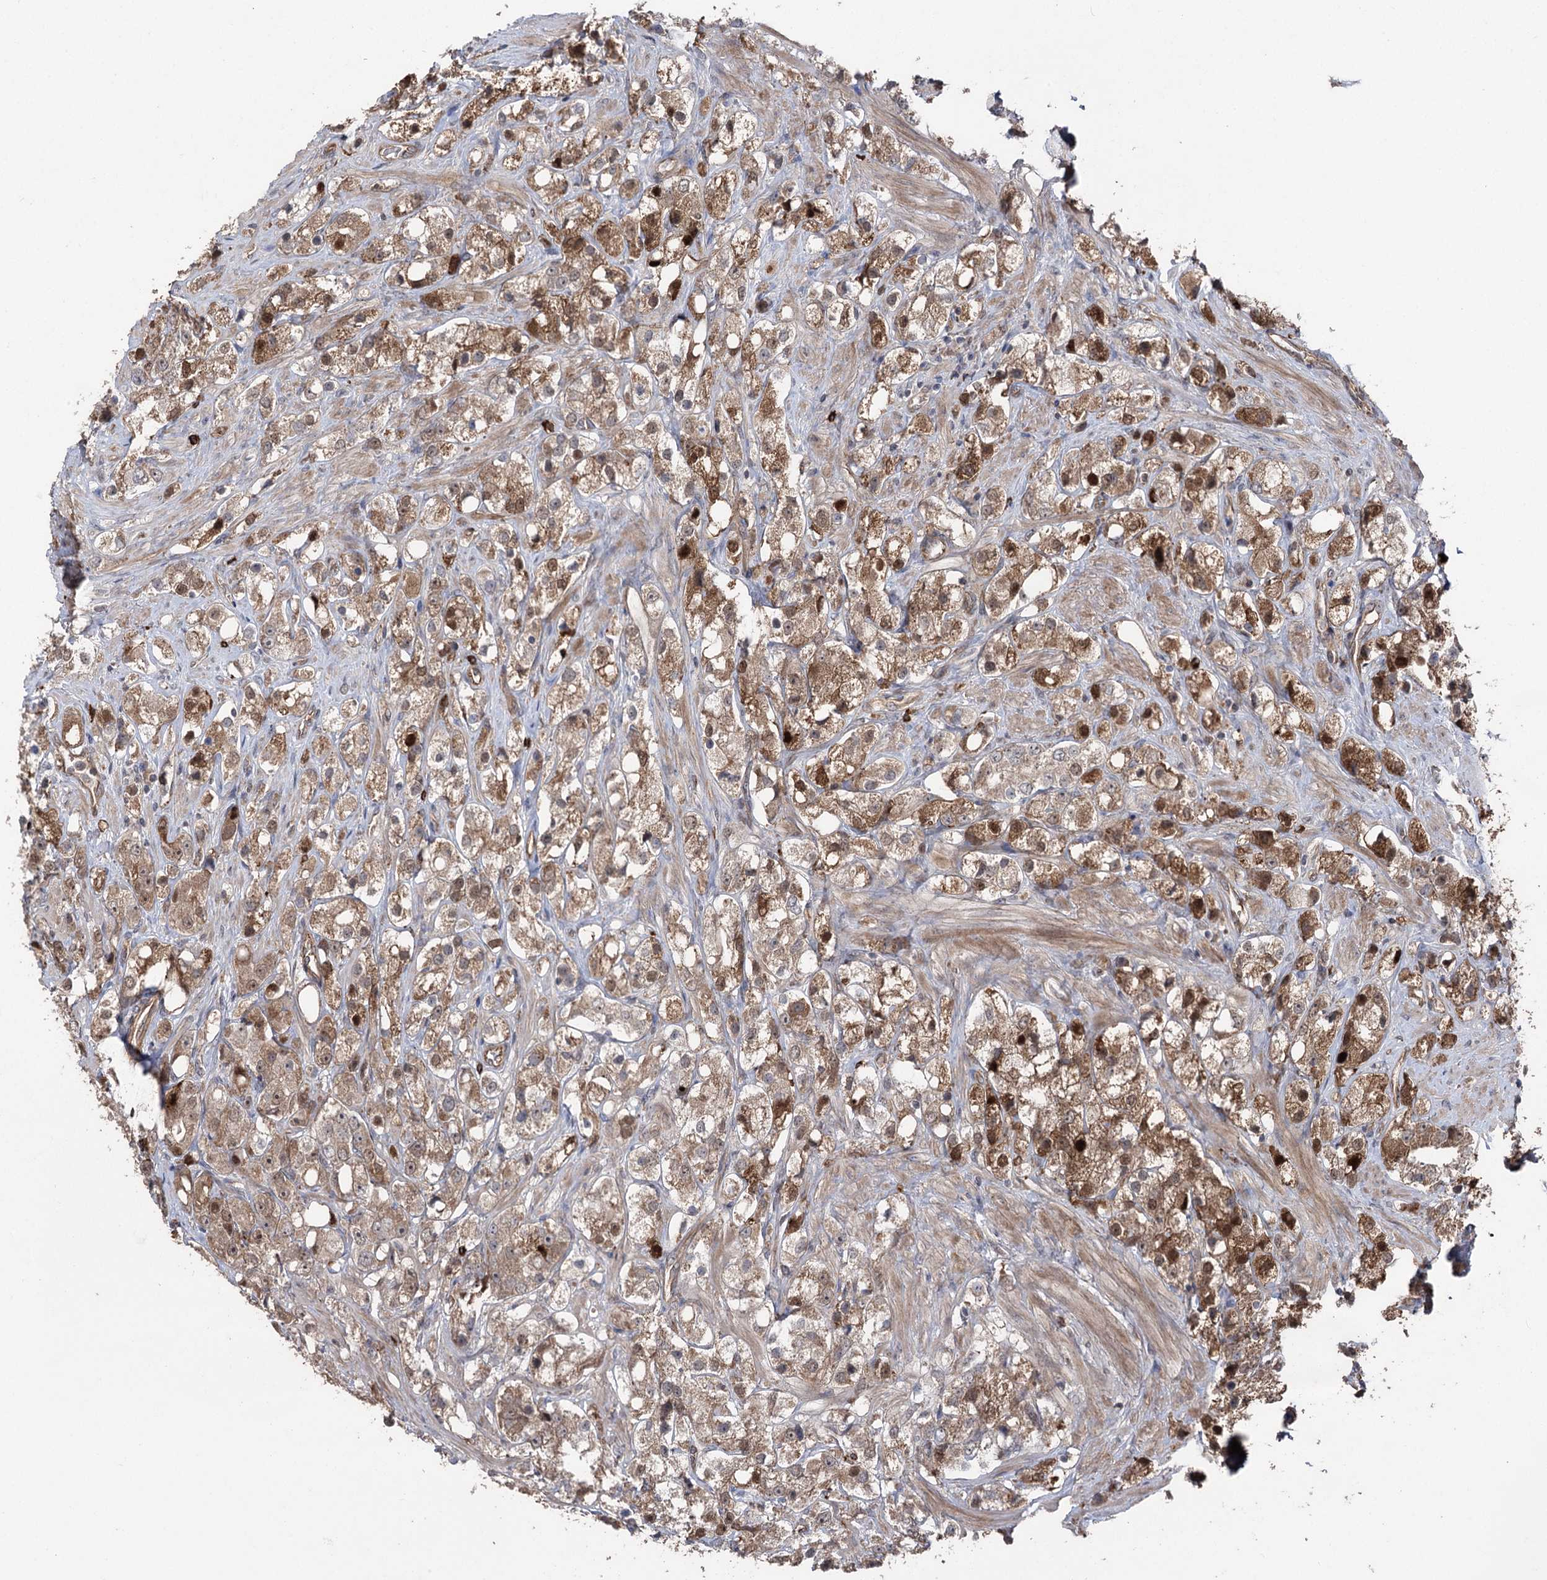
{"staining": {"intensity": "moderate", "quantity": ">75%", "location": "cytoplasmic/membranous,nuclear"}, "tissue": "prostate cancer", "cell_type": "Tumor cells", "image_type": "cancer", "snomed": [{"axis": "morphology", "description": "Adenocarcinoma, NOS"}, {"axis": "topography", "description": "Prostate"}], "caption": "This image exhibits prostate cancer stained with immunohistochemistry to label a protein in brown. The cytoplasmic/membranous and nuclear of tumor cells show moderate positivity for the protein. Nuclei are counter-stained blue.", "gene": "OTUD1", "patient": {"sex": "male", "age": 79}}